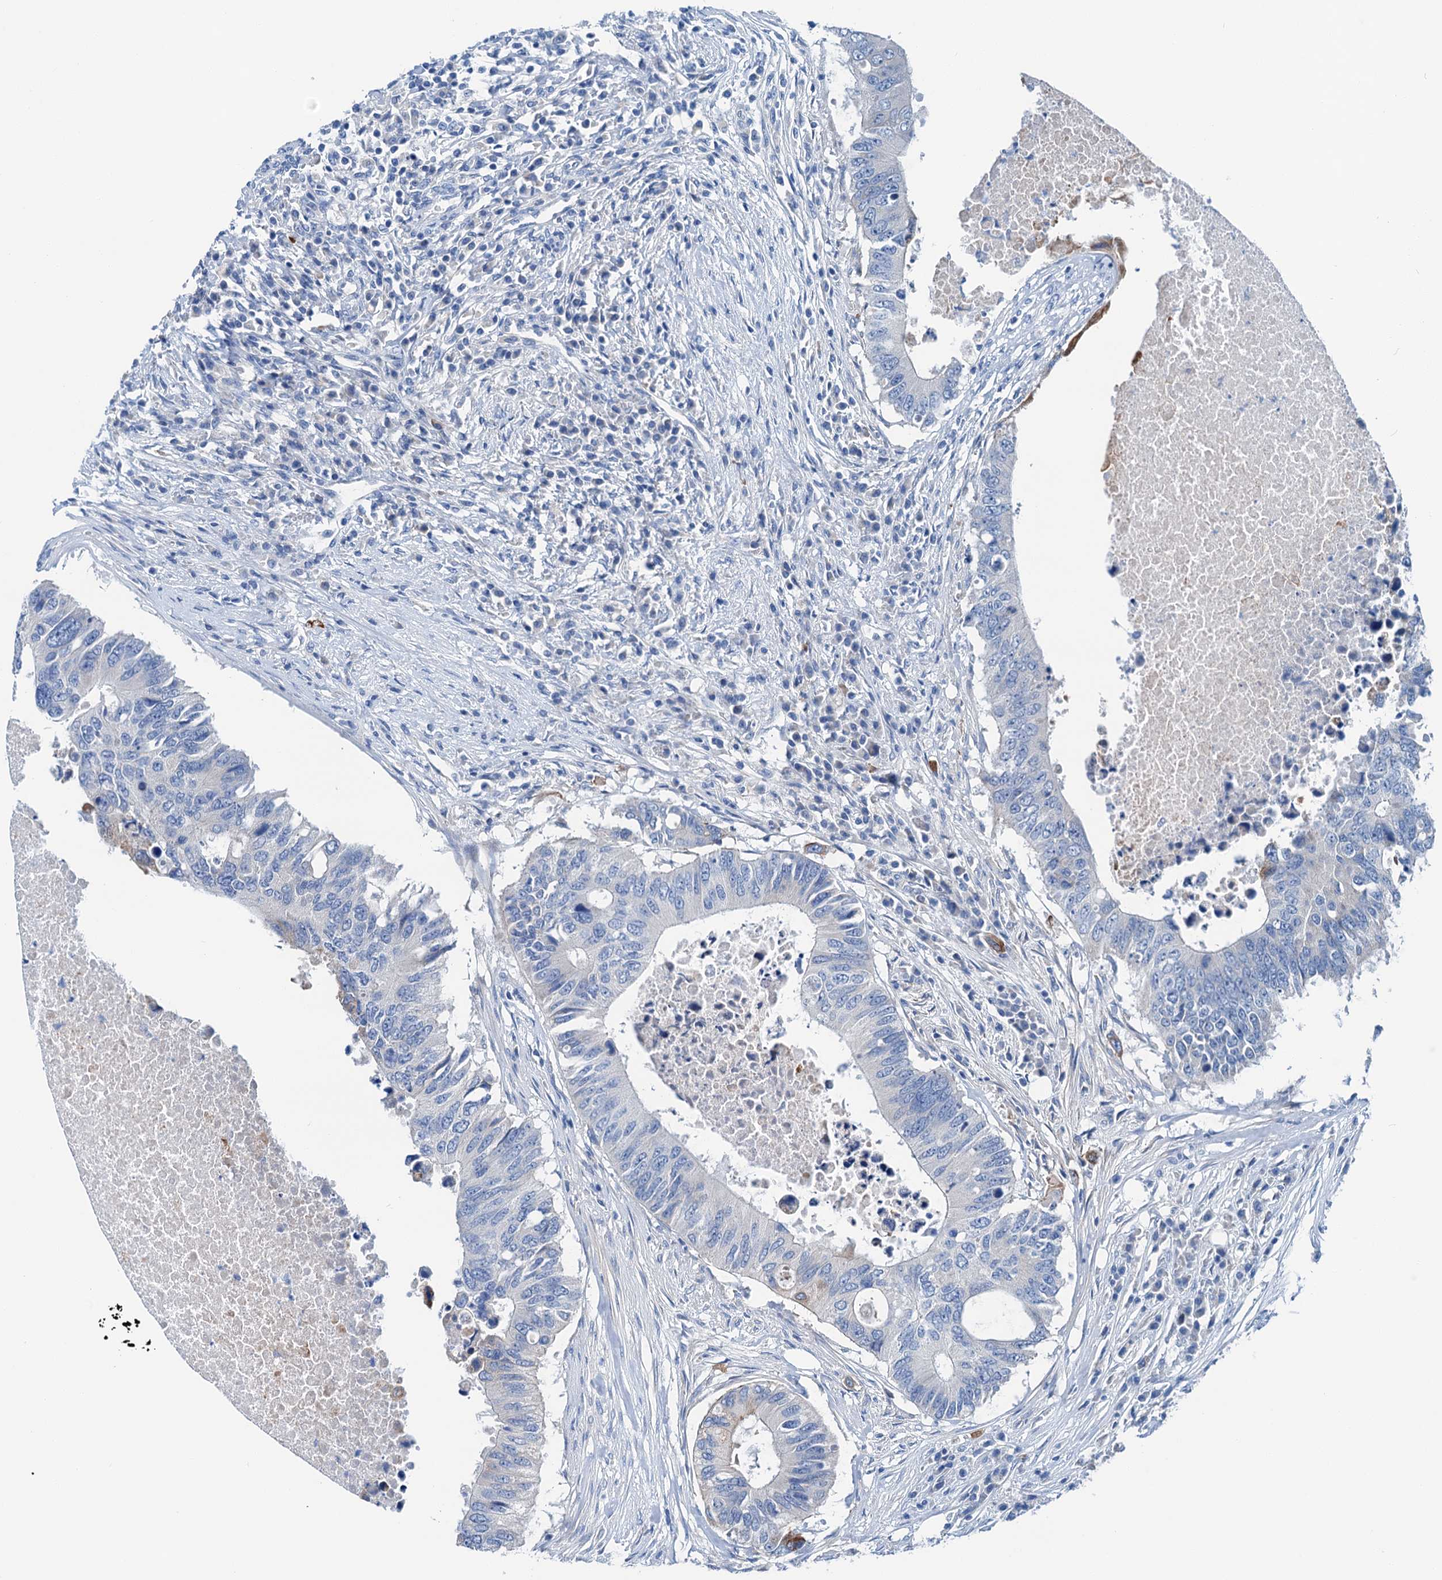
{"staining": {"intensity": "negative", "quantity": "none", "location": "none"}, "tissue": "colorectal cancer", "cell_type": "Tumor cells", "image_type": "cancer", "snomed": [{"axis": "morphology", "description": "Adenocarcinoma, NOS"}, {"axis": "topography", "description": "Colon"}], "caption": "The photomicrograph reveals no significant positivity in tumor cells of colorectal cancer.", "gene": "KNDC1", "patient": {"sex": "male", "age": 71}}